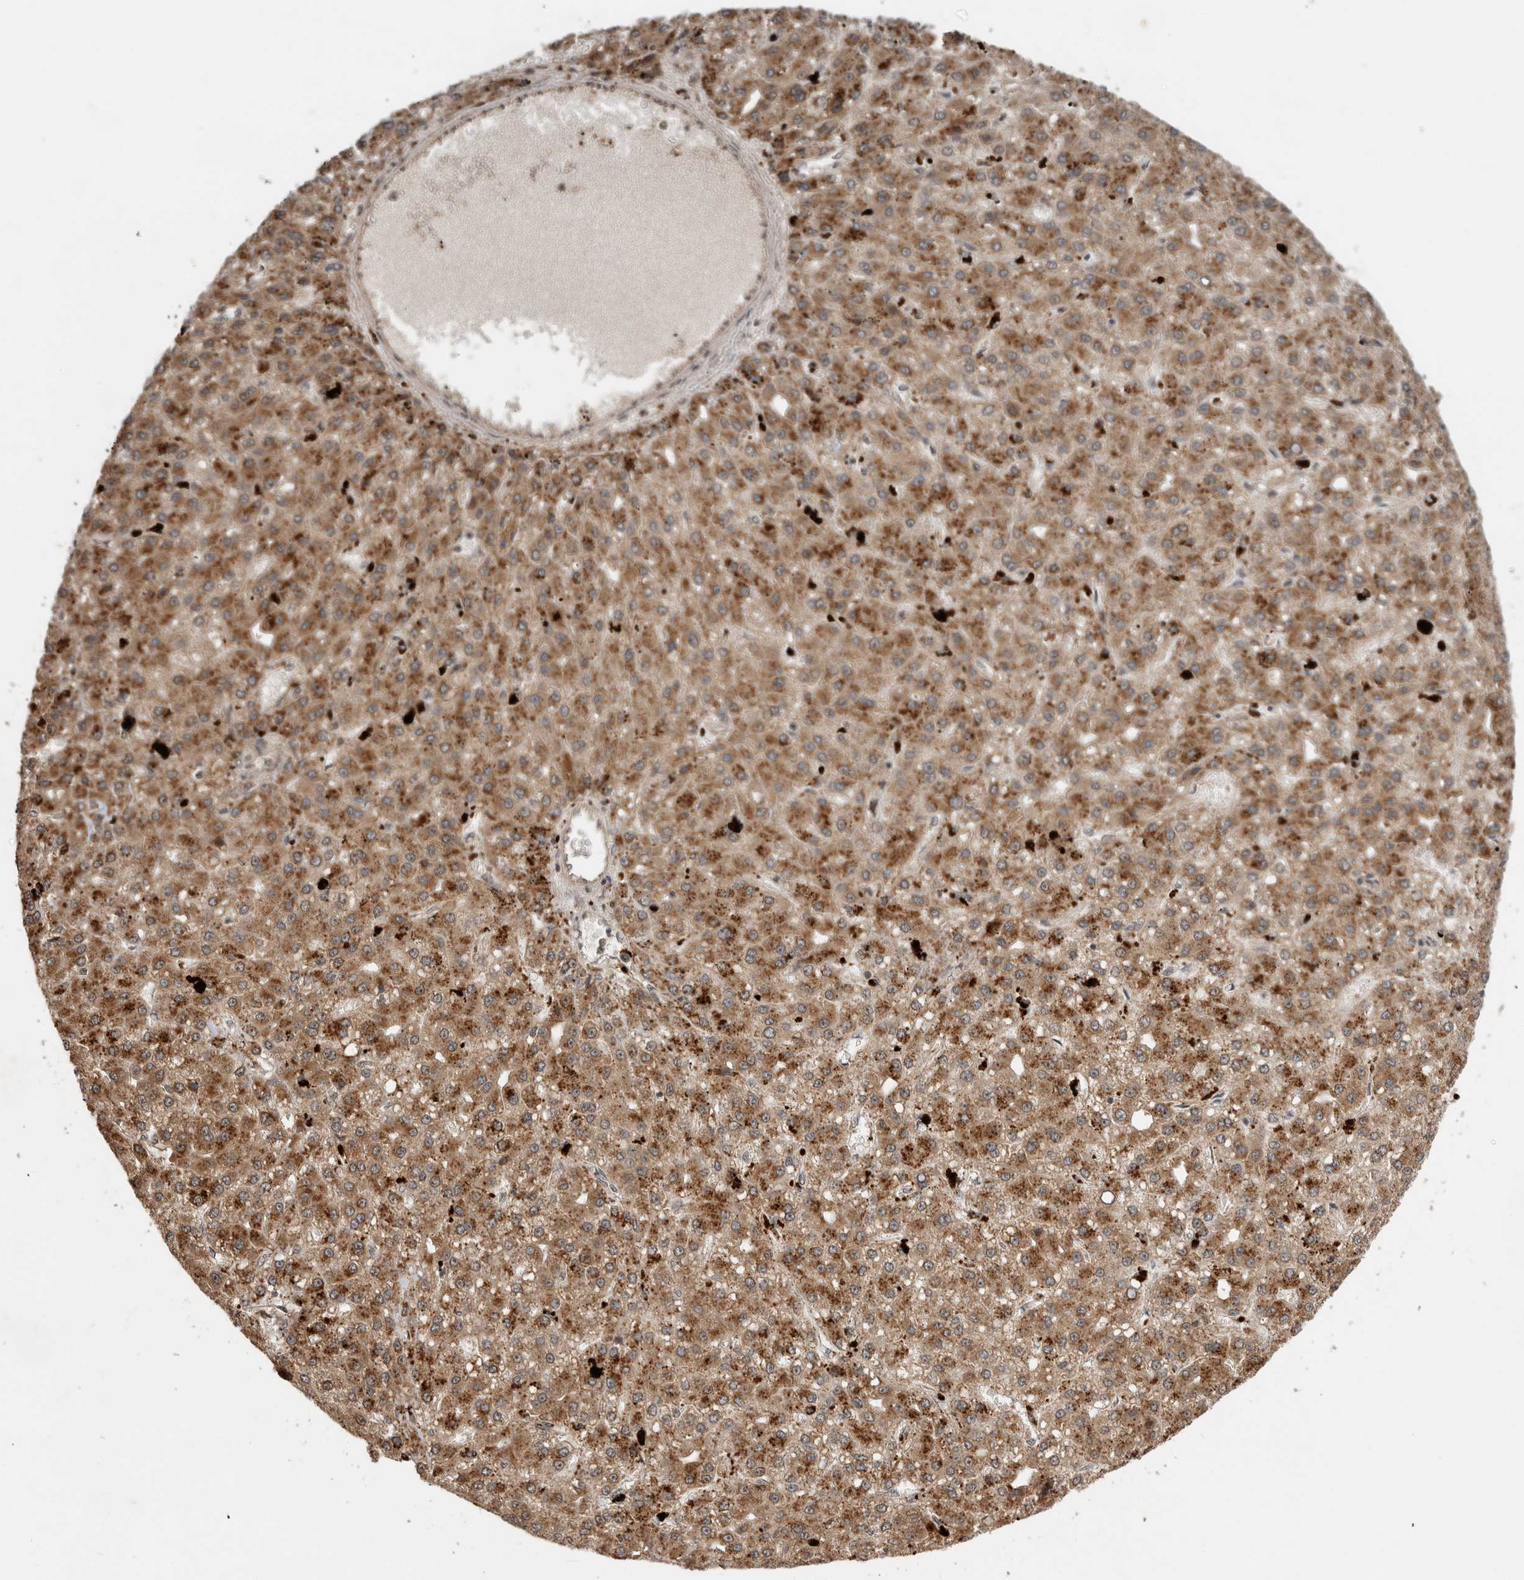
{"staining": {"intensity": "moderate", "quantity": ">75%", "location": "cytoplasmic/membranous"}, "tissue": "liver cancer", "cell_type": "Tumor cells", "image_type": "cancer", "snomed": [{"axis": "morphology", "description": "Carcinoma, Hepatocellular, NOS"}, {"axis": "topography", "description": "Liver"}], "caption": "Moderate cytoplasmic/membranous expression is seen in about >75% of tumor cells in liver cancer (hepatocellular carcinoma).", "gene": "PITPNC1", "patient": {"sex": "male", "age": 67}}